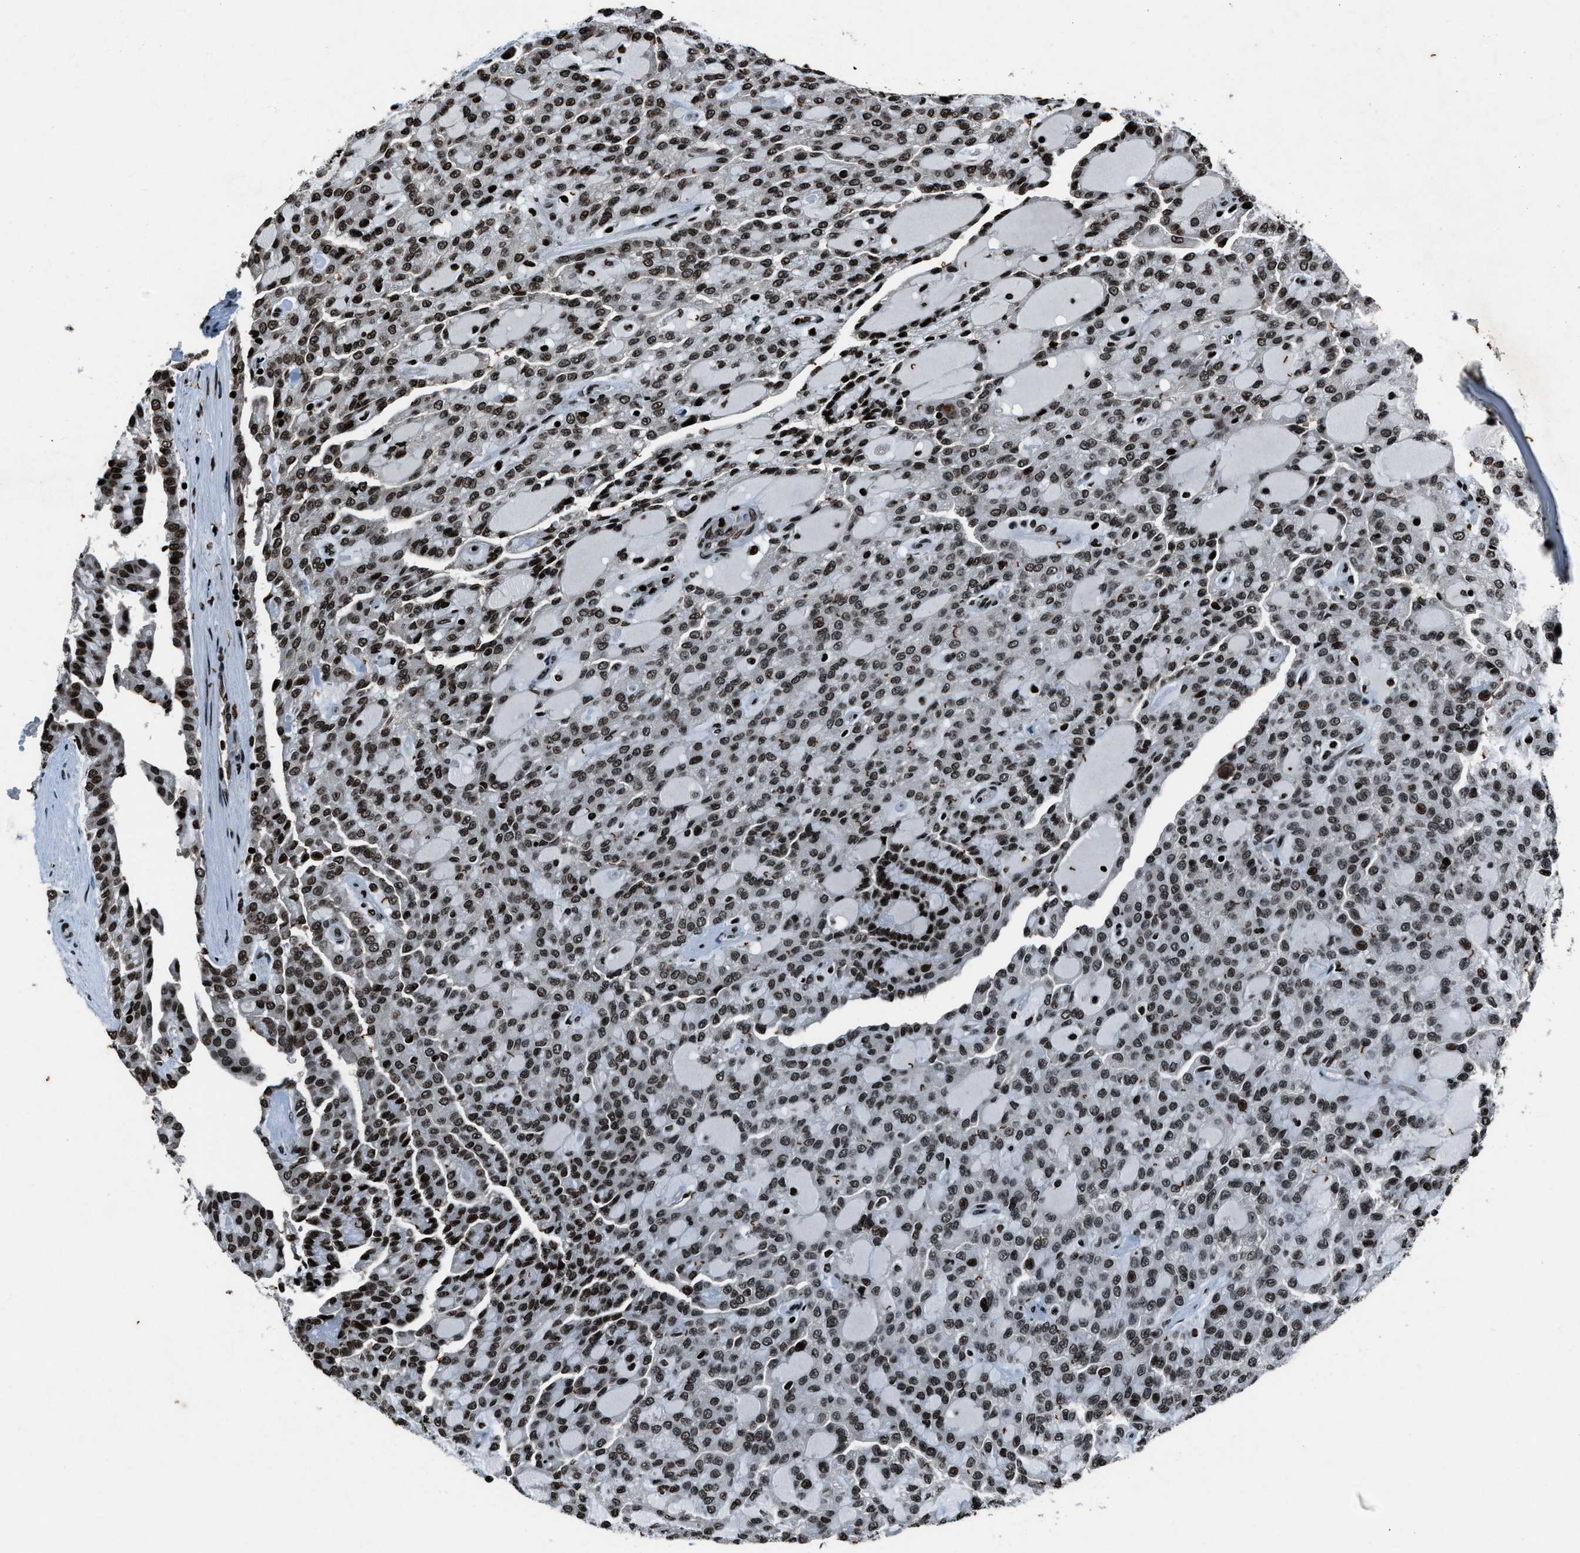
{"staining": {"intensity": "moderate", "quantity": ">75%", "location": "nuclear"}, "tissue": "renal cancer", "cell_type": "Tumor cells", "image_type": "cancer", "snomed": [{"axis": "morphology", "description": "Adenocarcinoma, NOS"}, {"axis": "topography", "description": "Kidney"}], "caption": "The image exhibits staining of renal cancer (adenocarcinoma), revealing moderate nuclear protein positivity (brown color) within tumor cells. (Brightfield microscopy of DAB IHC at high magnification).", "gene": "H4C1", "patient": {"sex": "male", "age": 63}}